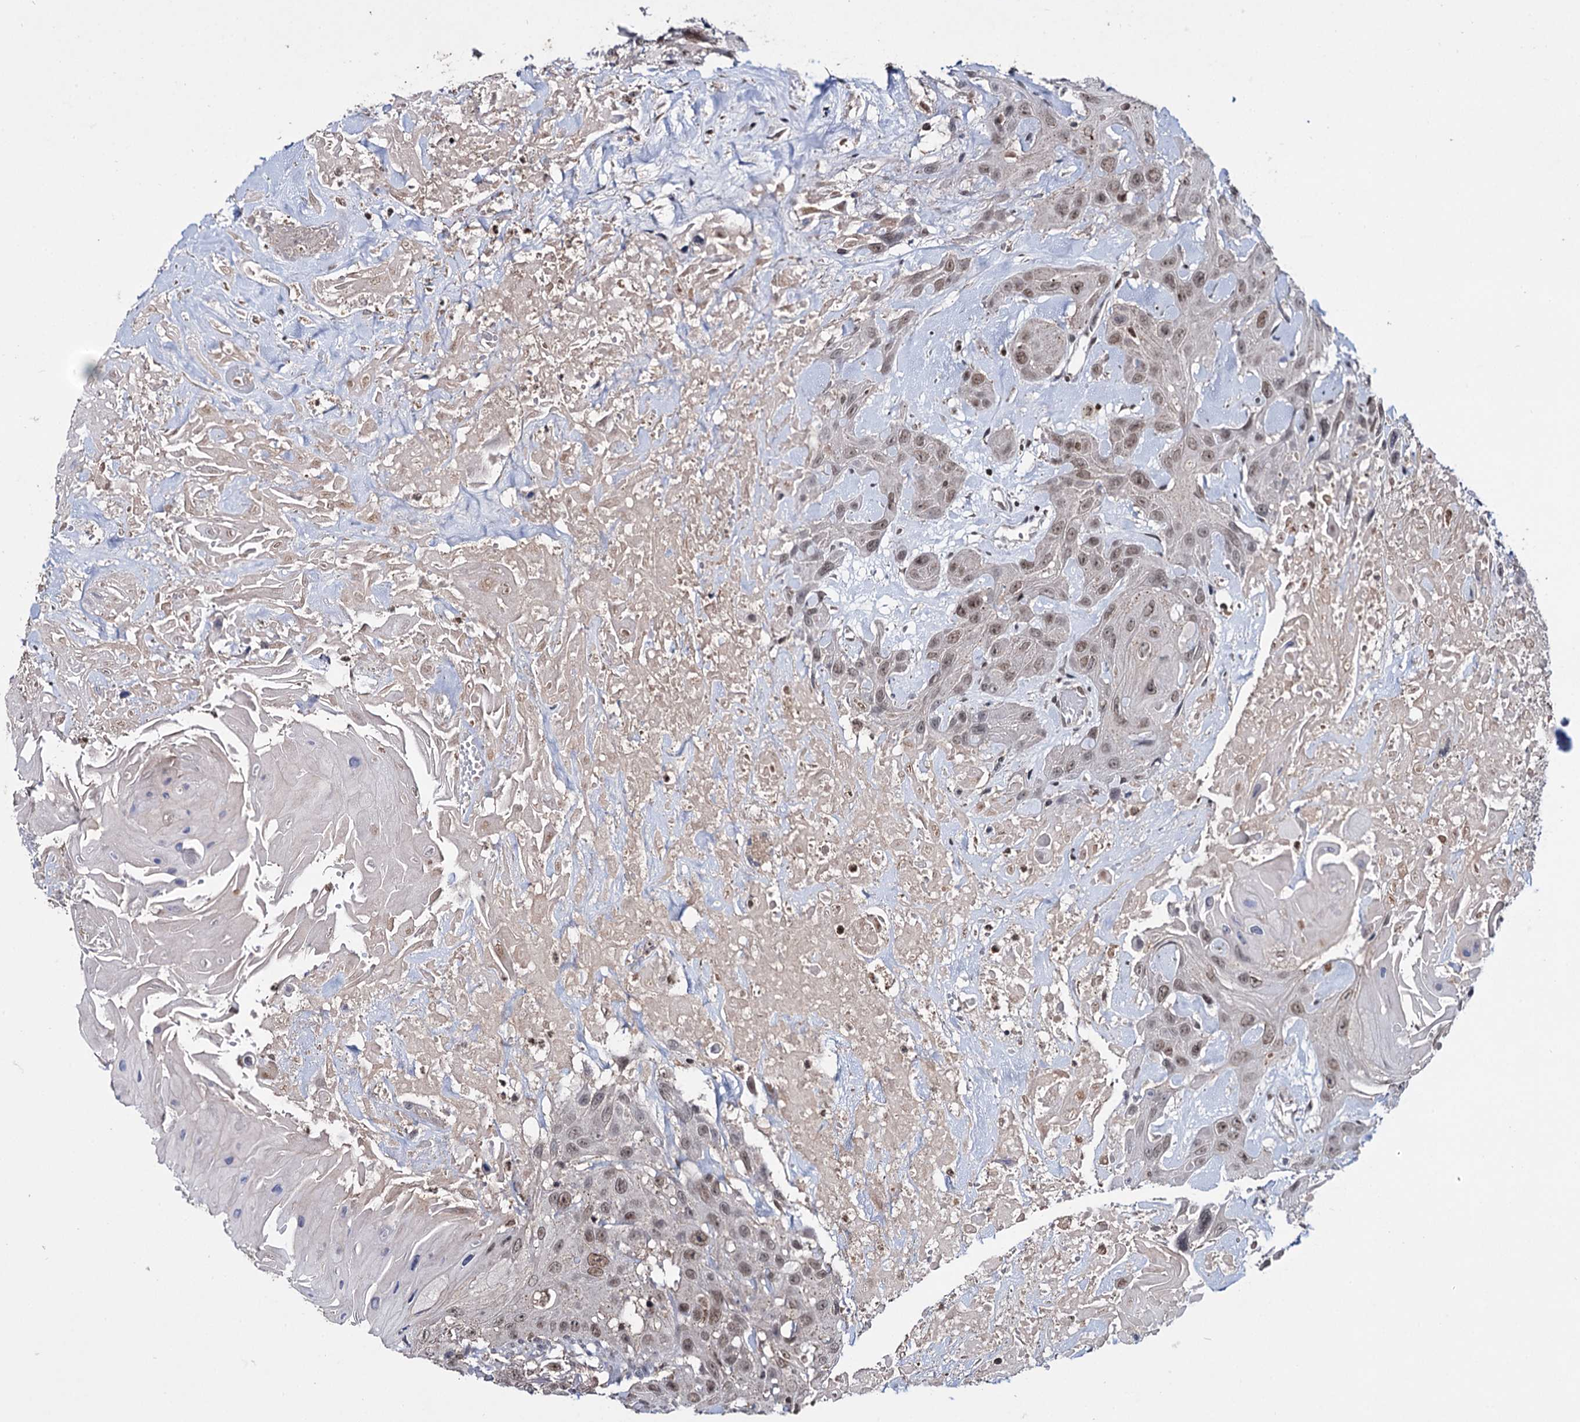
{"staining": {"intensity": "moderate", "quantity": ">75%", "location": "nuclear"}, "tissue": "head and neck cancer", "cell_type": "Tumor cells", "image_type": "cancer", "snomed": [{"axis": "morphology", "description": "Squamous cell carcinoma, NOS"}, {"axis": "topography", "description": "Head-Neck"}], "caption": "Head and neck squamous cell carcinoma tissue exhibits moderate nuclear staining in about >75% of tumor cells", "gene": "SMCHD1", "patient": {"sex": "male", "age": 81}}